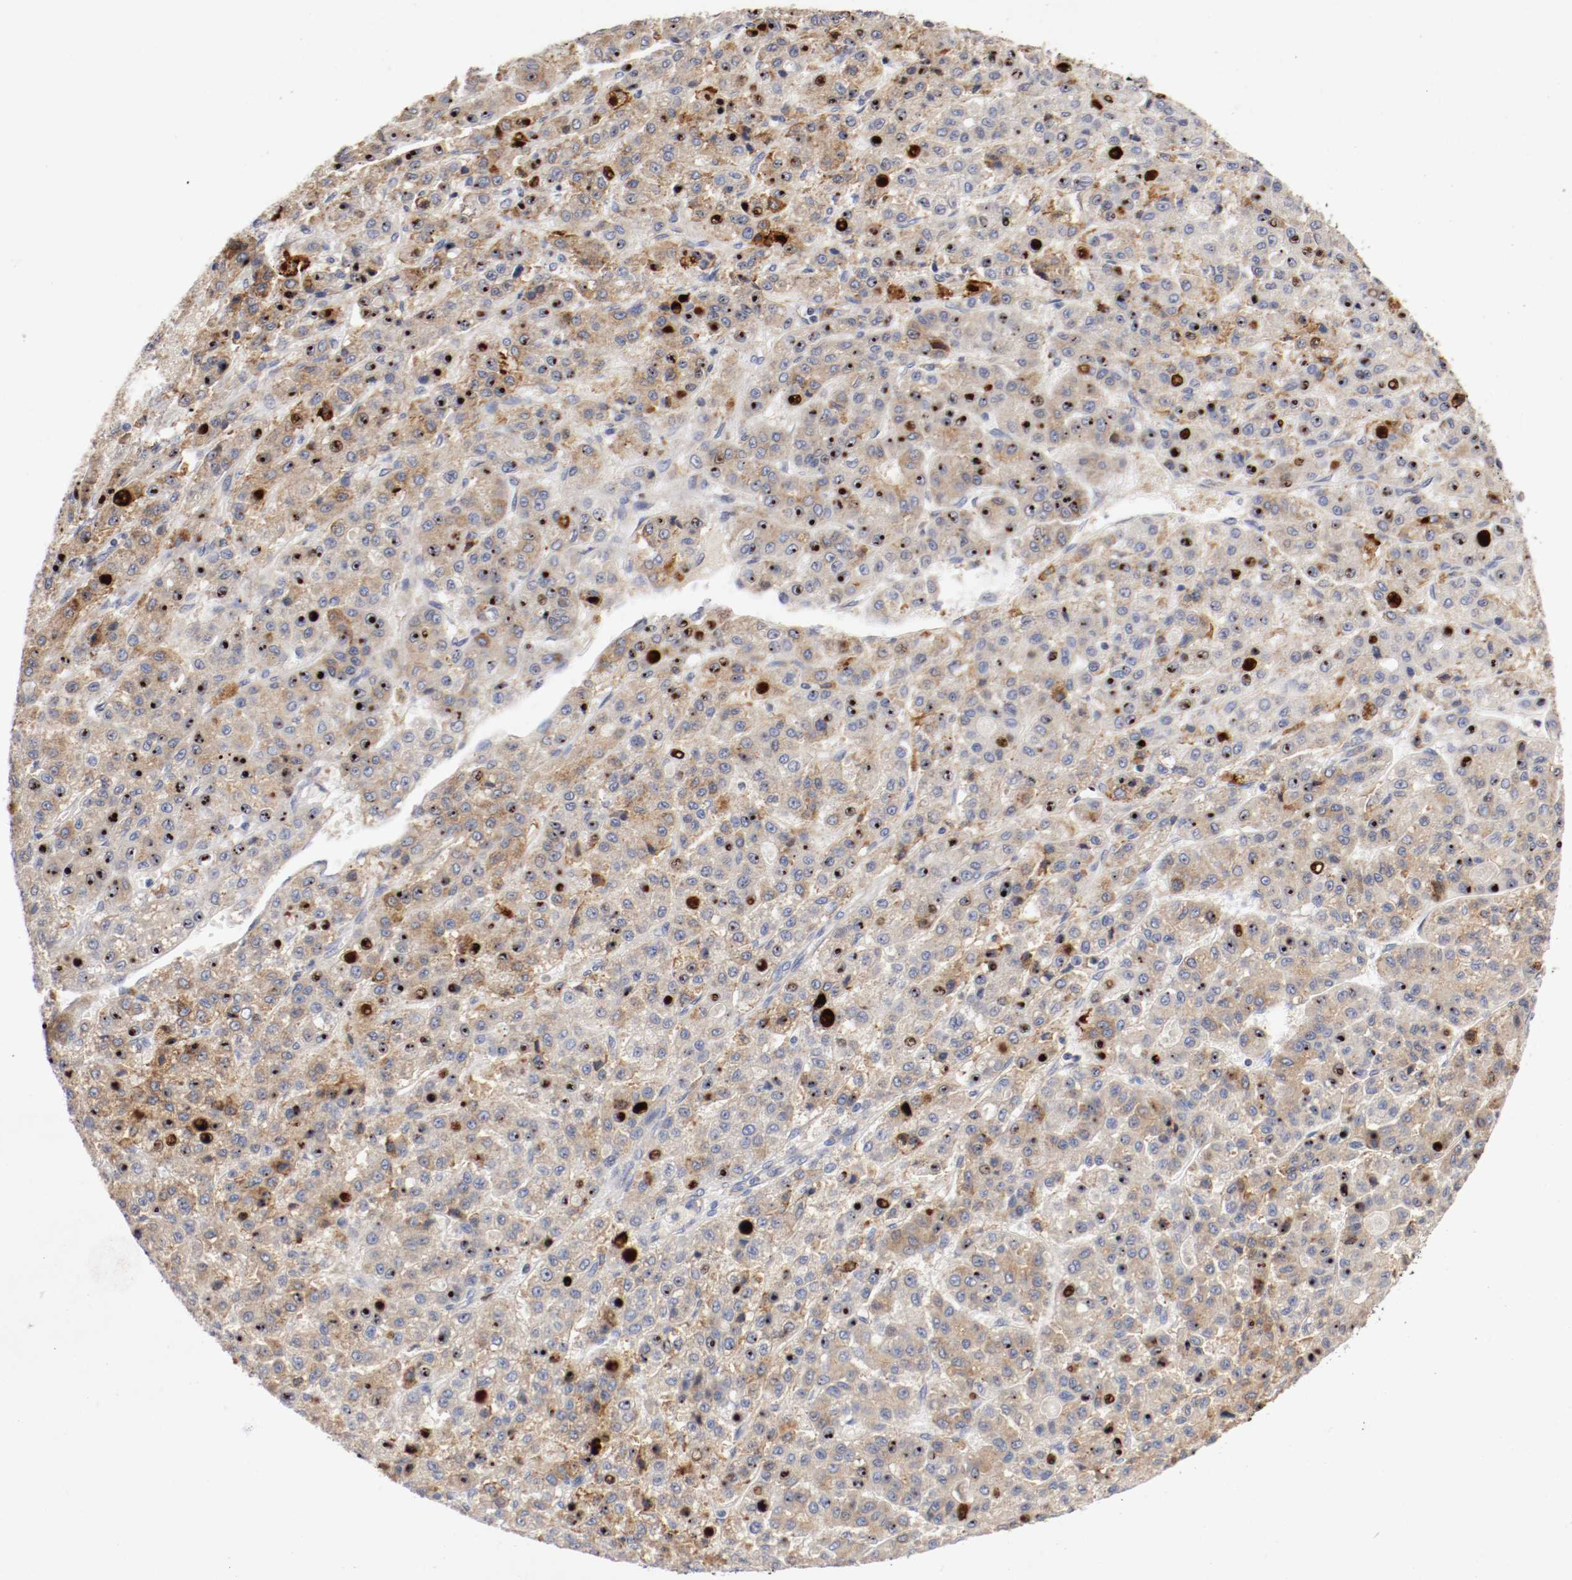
{"staining": {"intensity": "moderate", "quantity": "25%-75%", "location": "cytoplasmic/membranous,nuclear"}, "tissue": "liver cancer", "cell_type": "Tumor cells", "image_type": "cancer", "snomed": [{"axis": "morphology", "description": "Carcinoma, Hepatocellular, NOS"}, {"axis": "topography", "description": "Liver"}], "caption": "Protein expression analysis of human hepatocellular carcinoma (liver) reveals moderate cytoplasmic/membranous and nuclear positivity in approximately 25%-75% of tumor cells.", "gene": "TRAF2", "patient": {"sex": "male", "age": 70}}